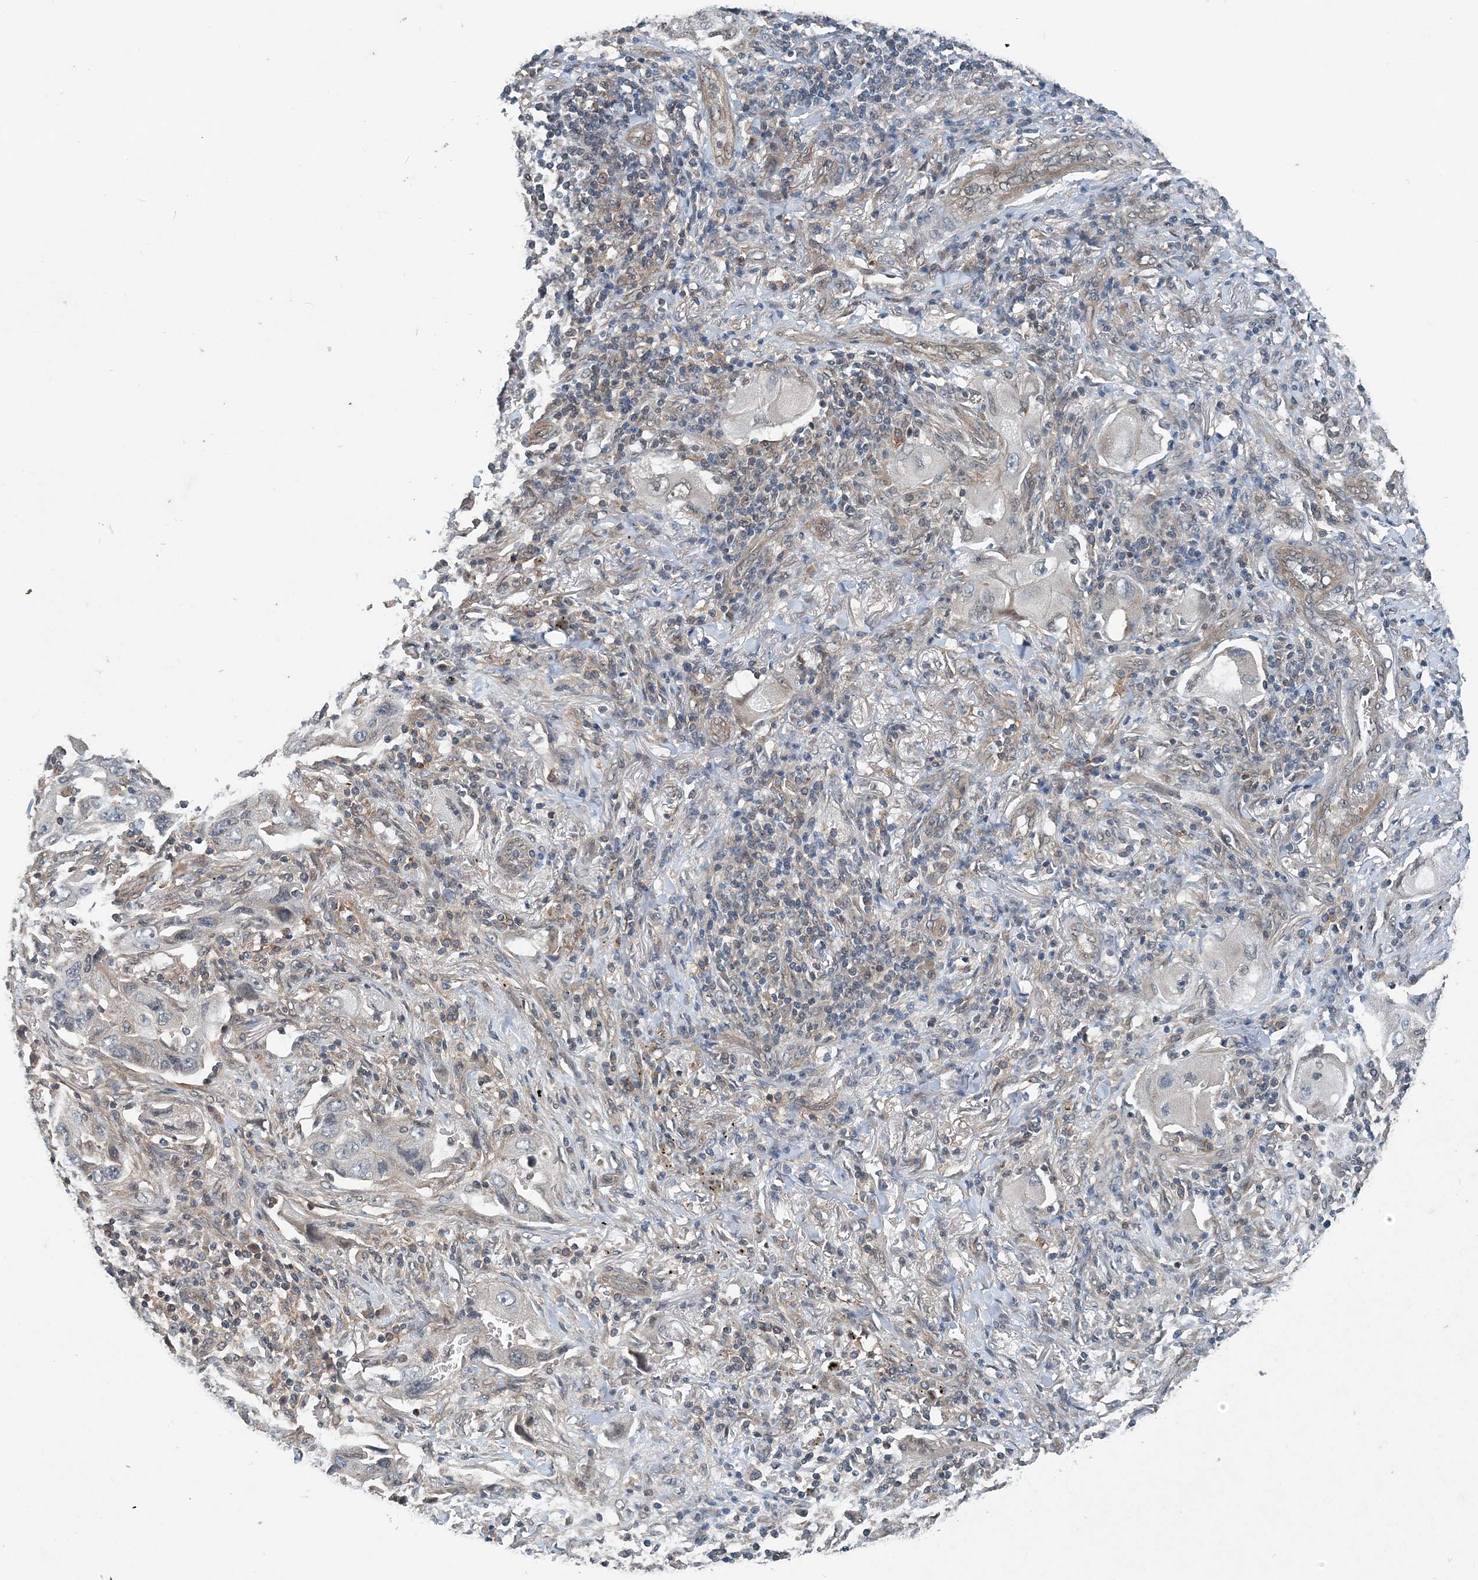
{"staining": {"intensity": "negative", "quantity": "none", "location": "none"}, "tissue": "lung cancer", "cell_type": "Tumor cells", "image_type": "cancer", "snomed": [{"axis": "morphology", "description": "Adenocarcinoma, NOS"}, {"axis": "topography", "description": "Lung"}], "caption": "High magnification brightfield microscopy of adenocarcinoma (lung) stained with DAB (brown) and counterstained with hematoxylin (blue): tumor cells show no significant expression.", "gene": "SMPD3", "patient": {"sex": "female", "age": 65}}